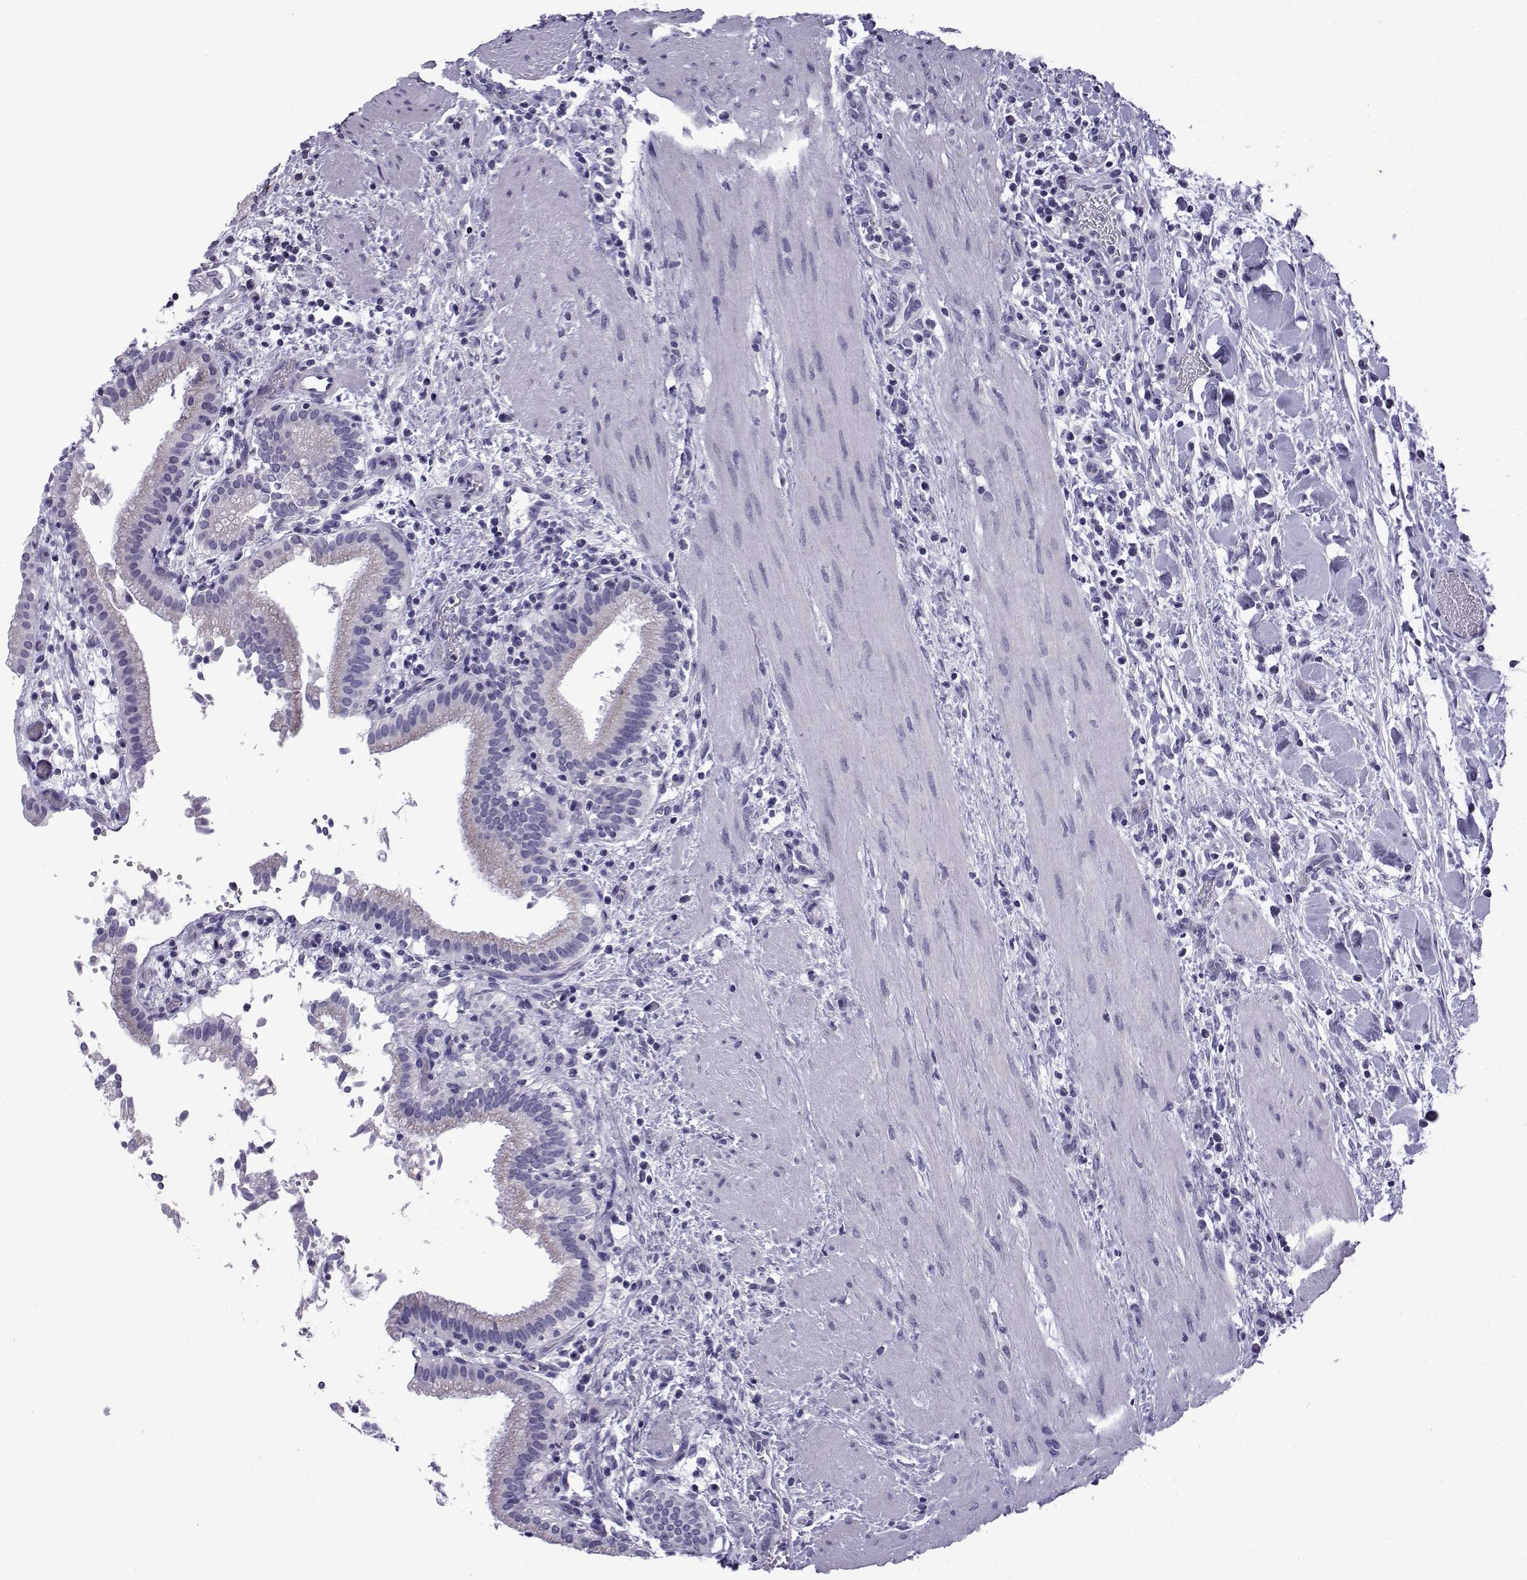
{"staining": {"intensity": "negative", "quantity": "none", "location": "none"}, "tissue": "gallbladder", "cell_type": "Glandular cells", "image_type": "normal", "snomed": [{"axis": "morphology", "description": "Normal tissue, NOS"}, {"axis": "topography", "description": "Gallbladder"}], "caption": "This is a image of immunohistochemistry (IHC) staining of benign gallbladder, which shows no staining in glandular cells. The staining is performed using DAB brown chromogen with nuclei counter-stained in using hematoxylin.", "gene": "ACRBP", "patient": {"sex": "male", "age": 42}}